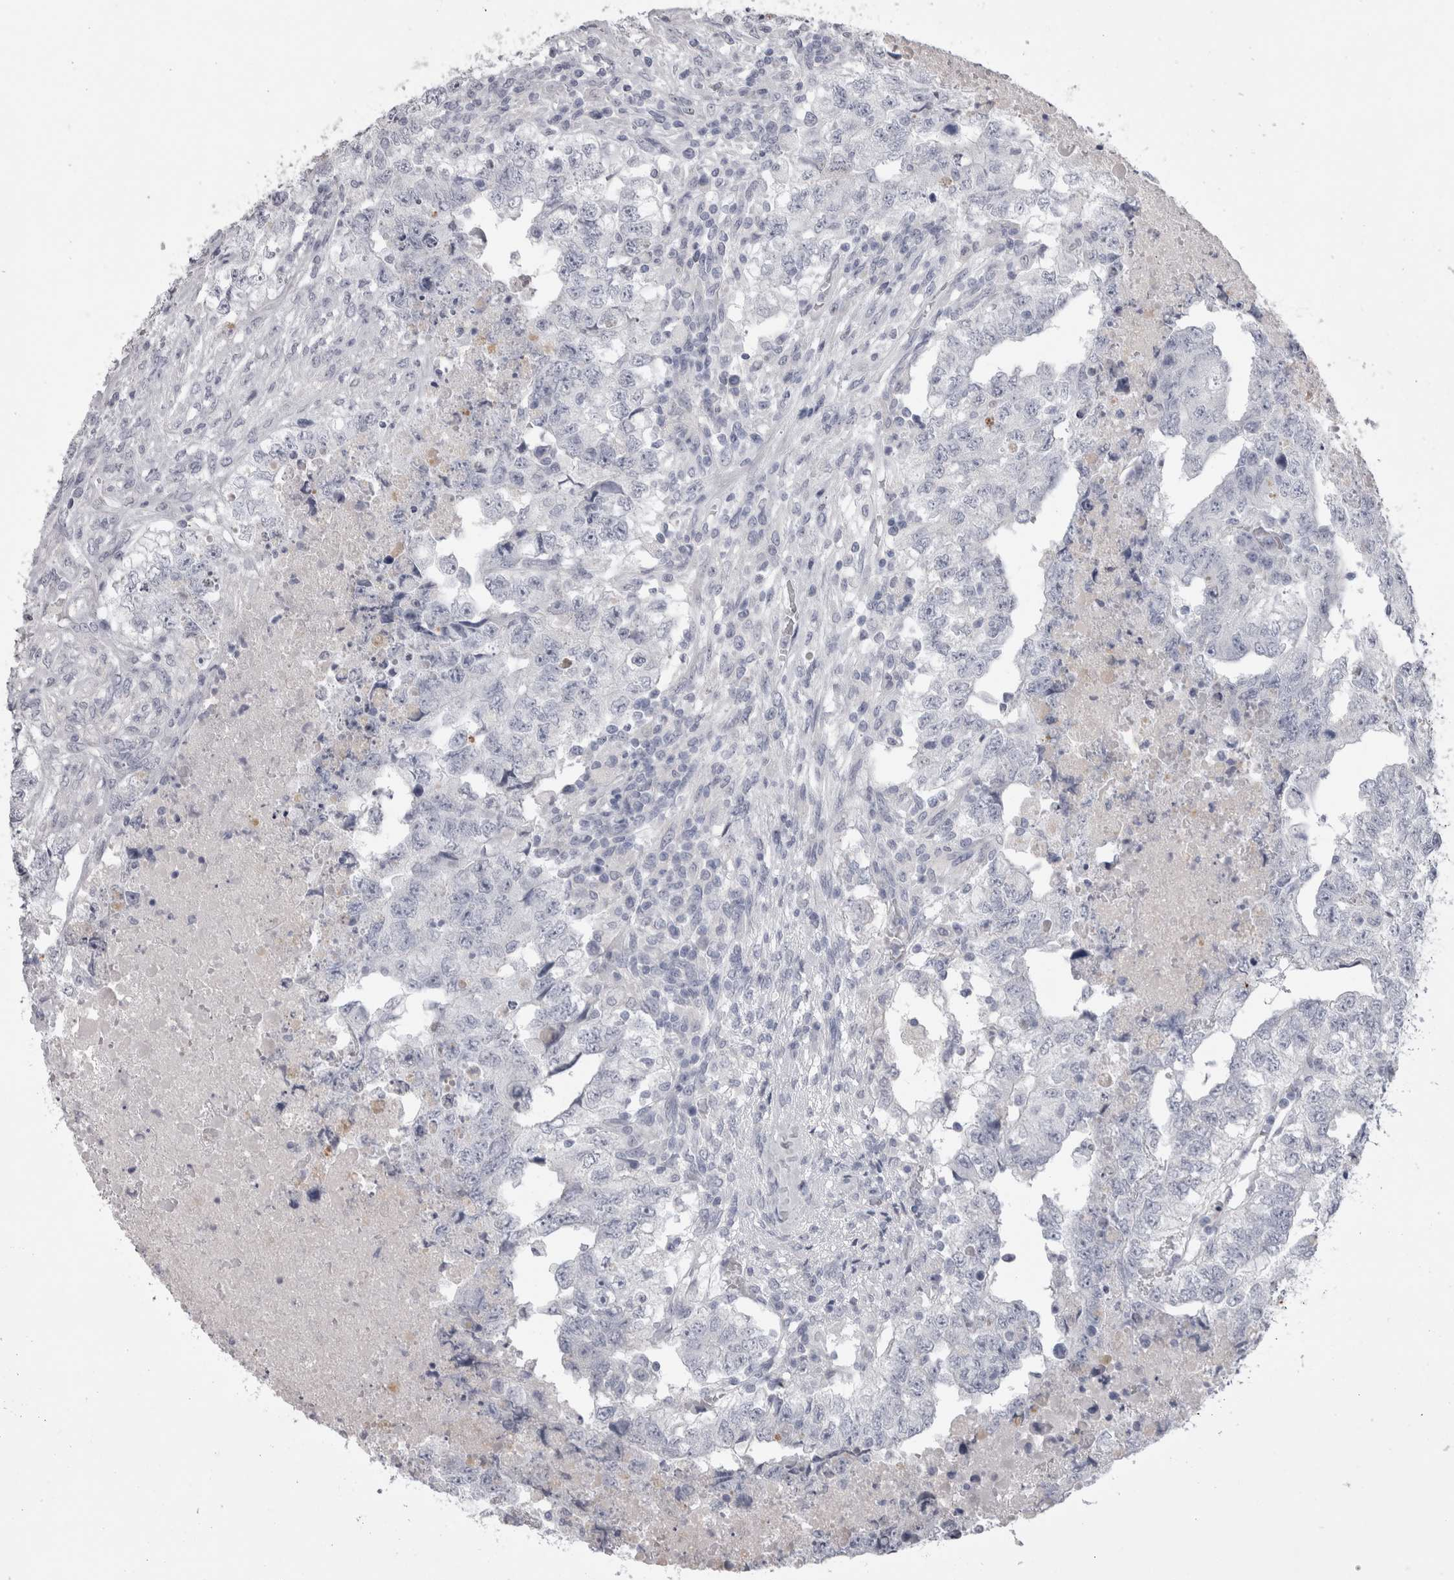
{"staining": {"intensity": "negative", "quantity": "none", "location": "none"}, "tissue": "testis cancer", "cell_type": "Tumor cells", "image_type": "cancer", "snomed": [{"axis": "morphology", "description": "Carcinoma, Embryonal, NOS"}, {"axis": "topography", "description": "Testis"}], "caption": "This histopathology image is of embryonal carcinoma (testis) stained with immunohistochemistry to label a protein in brown with the nuclei are counter-stained blue. There is no staining in tumor cells. (Brightfield microscopy of DAB (3,3'-diaminobenzidine) IHC at high magnification).", "gene": "ADAM2", "patient": {"sex": "male", "age": 36}}